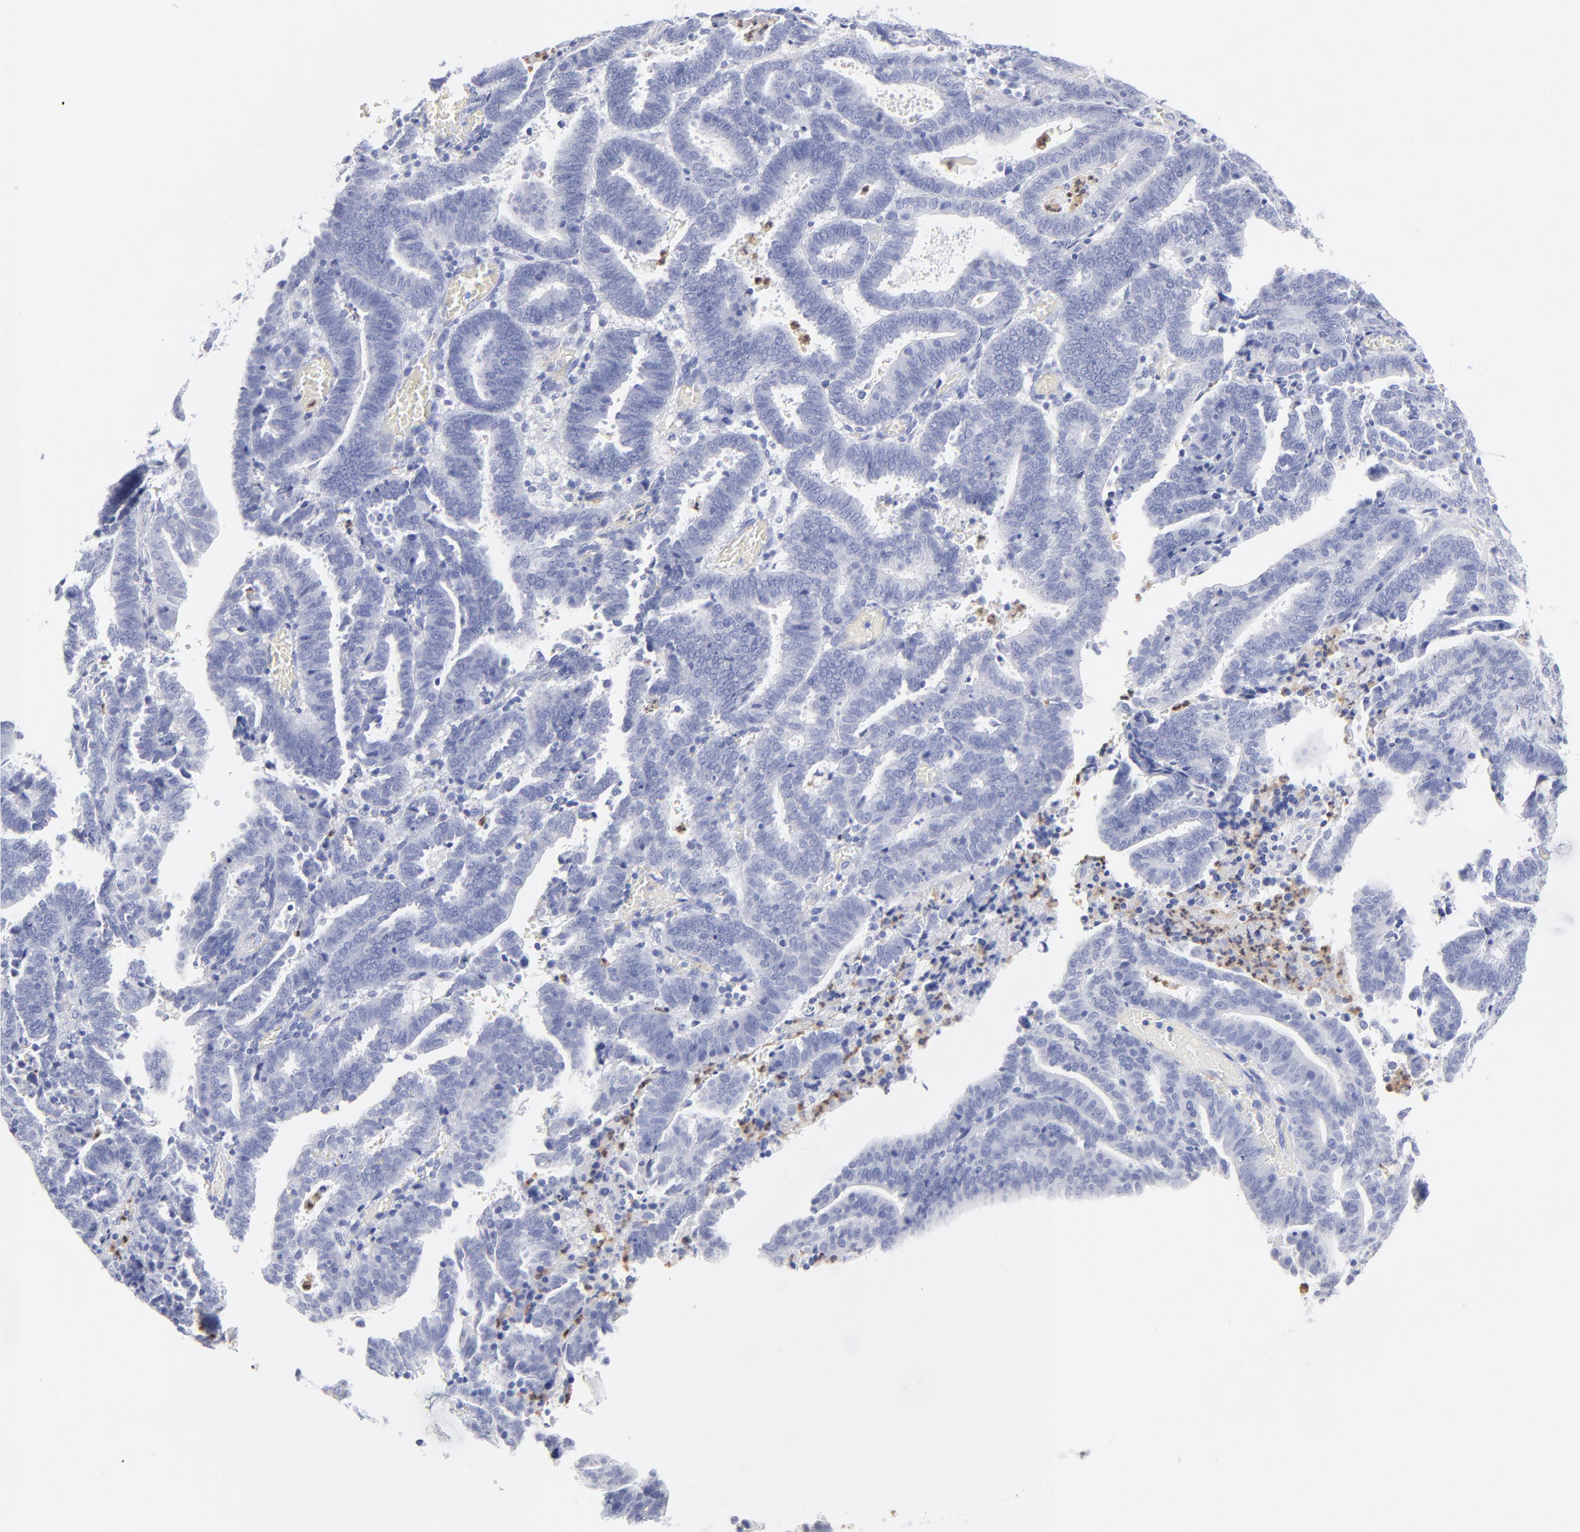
{"staining": {"intensity": "negative", "quantity": "none", "location": "none"}, "tissue": "endometrial cancer", "cell_type": "Tumor cells", "image_type": "cancer", "snomed": [{"axis": "morphology", "description": "Adenocarcinoma, NOS"}, {"axis": "topography", "description": "Uterus"}], "caption": "A high-resolution image shows IHC staining of endometrial adenocarcinoma, which exhibits no significant staining in tumor cells.", "gene": "ARG1", "patient": {"sex": "female", "age": 83}}